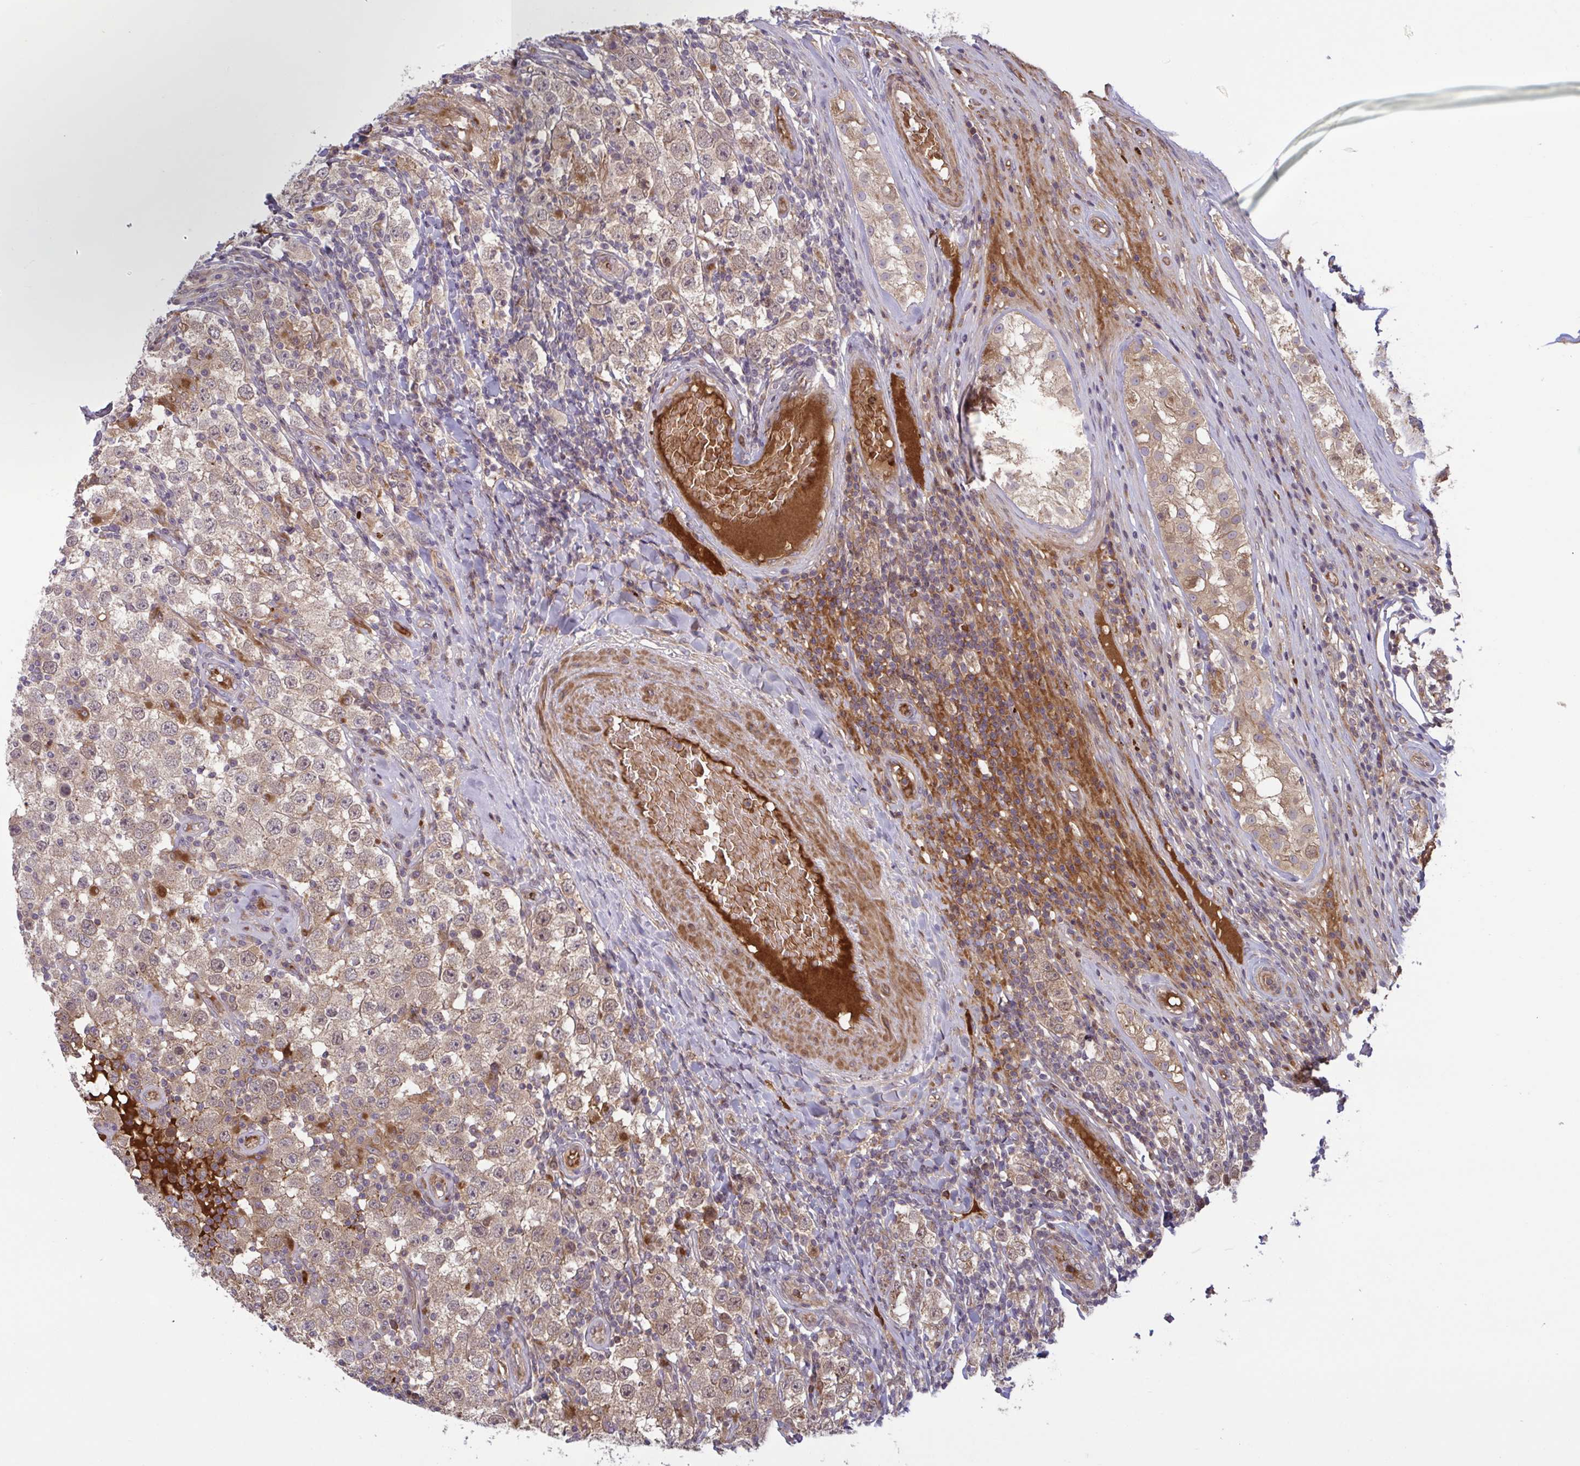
{"staining": {"intensity": "weak", "quantity": ">75%", "location": "cytoplasmic/membranous,nuclear"}, "tissue": "testis cancer", "cell_type": "Tumor cells", "image_type": "cancer", "snomed": [{"axis": "morphology", "description": "Normal tissue, NOS"}, {"axis": "morphology", "description": "Urothelial carcinoma, High grade"}, {"axis": "morphology", "description": "Seminoma, NOS"}, {"axis": "morphology", "description": "Carcinoma, Embryonal, NOS"}, {"axis": "topography", "description": "Urinary bladder"}, {"axis": "topography", "description": "Testis"}], "caption": "Weak cytoplasmic/membranous and nuclear expression for a protein is present in about >75% of tumor cells of testis cancer (urothelial carcinoma (high-grade)) using IHC.", "gene": "IL1R1", "patient": {"sex": "male", "age": 41}}